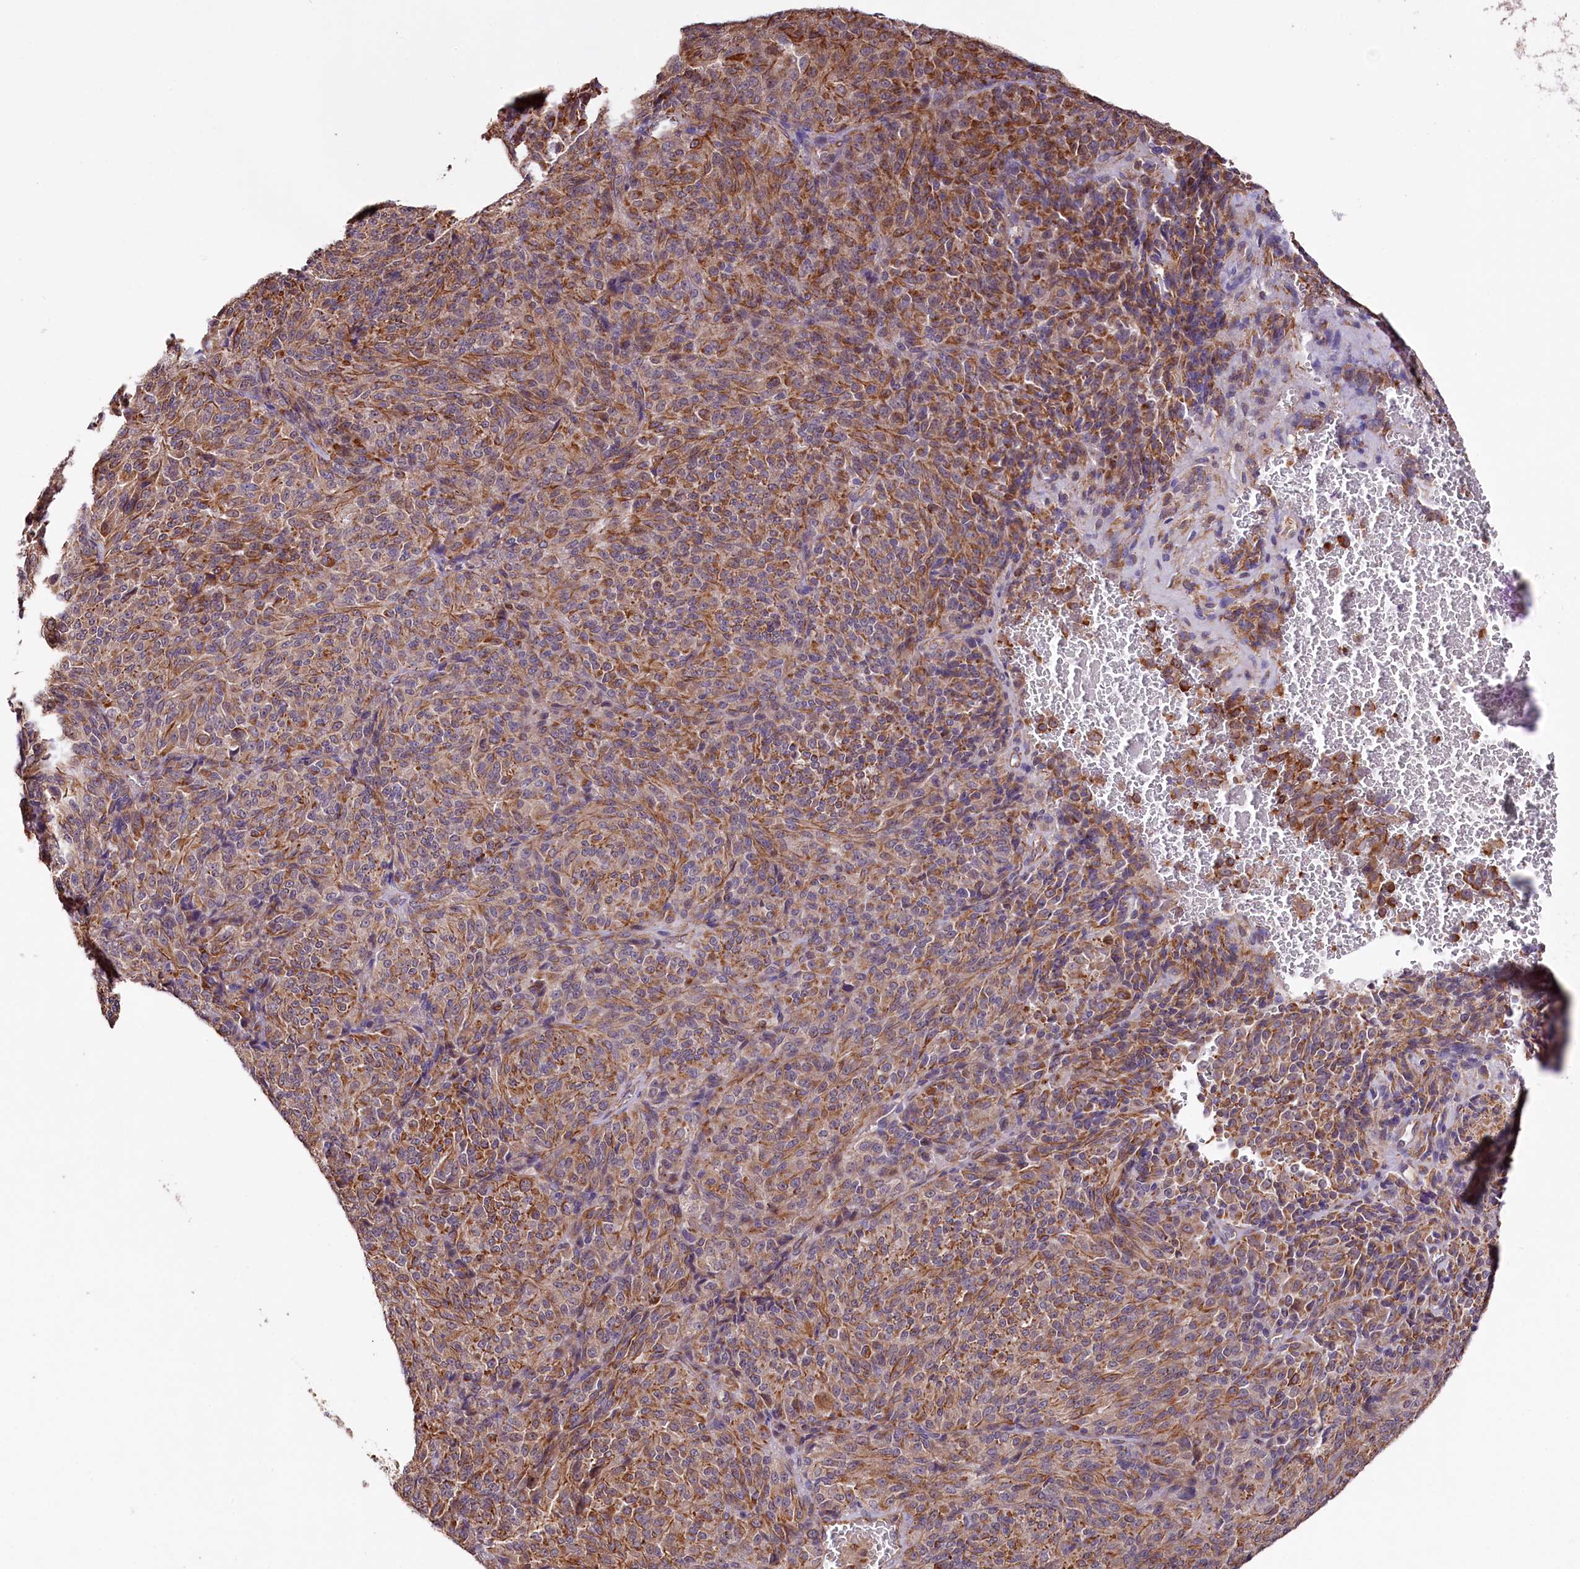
{"staining": {"intensity": "moderate", "quantity": ">75%", "location": "cytoplasmic/membranous"}, "tissue": "melanoma", "cell_type": "Tumor cells", "image_type": "cancer", "snomed": [{"axis": "morphology", "description": "Malignant melanoma, Metastatic site"}, {"axis": "topography", "description": "Brain"}], "caption": "Immunohistochemistry (IHC) histopathology image of malignant melanoma (metastatic site) stained for a protein (brown), which demonstrates medium levels of moderate cytoplasmic/membranous expression in approximately >75% of tumor cells.", "gene": "TTC12", "patient": {"sex": "female", "age": 56}}